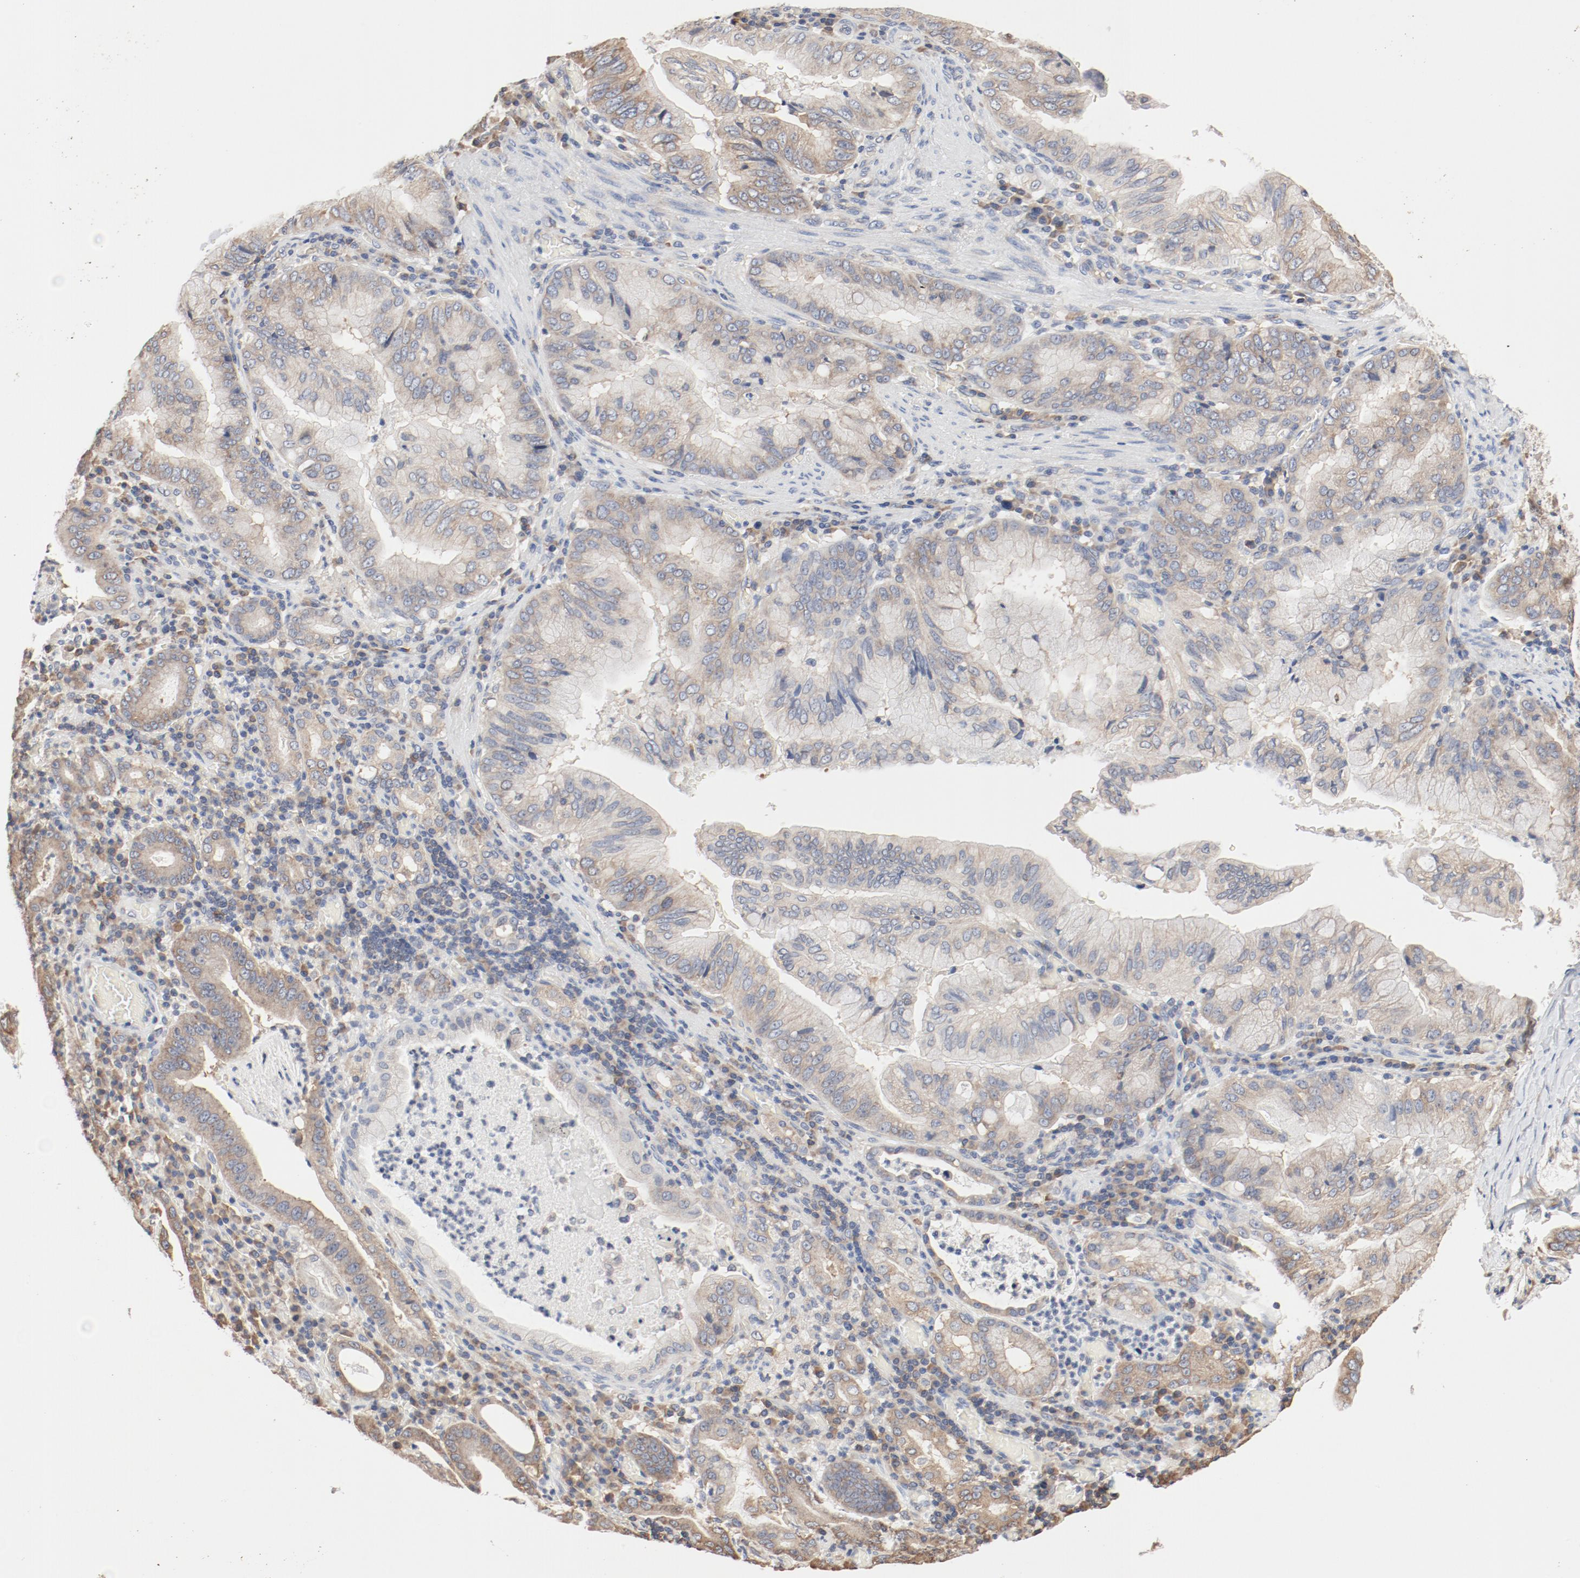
{"staining": {"intensity": "moderate", "quantity": ">75%", "location": "cytoplasmic/membranous"}, "tissue": "stomach cancer", "cell_type": "Tumor cells", "image_type": "cancer", "snomed": [{"axis": "morphology", "description": "Adenocarcinoma, NOS"}, {"axis": "topography", "description": "Stomach, upper"}], "caption": "A histopathology image of human adenocarcinoma (stomach) stained for a protein demonstrates moderate cytoplasmic/membranous brown staining in tumor cells.", "gene": "RPS6", "patient": {"sex": "male", "age": 80}}